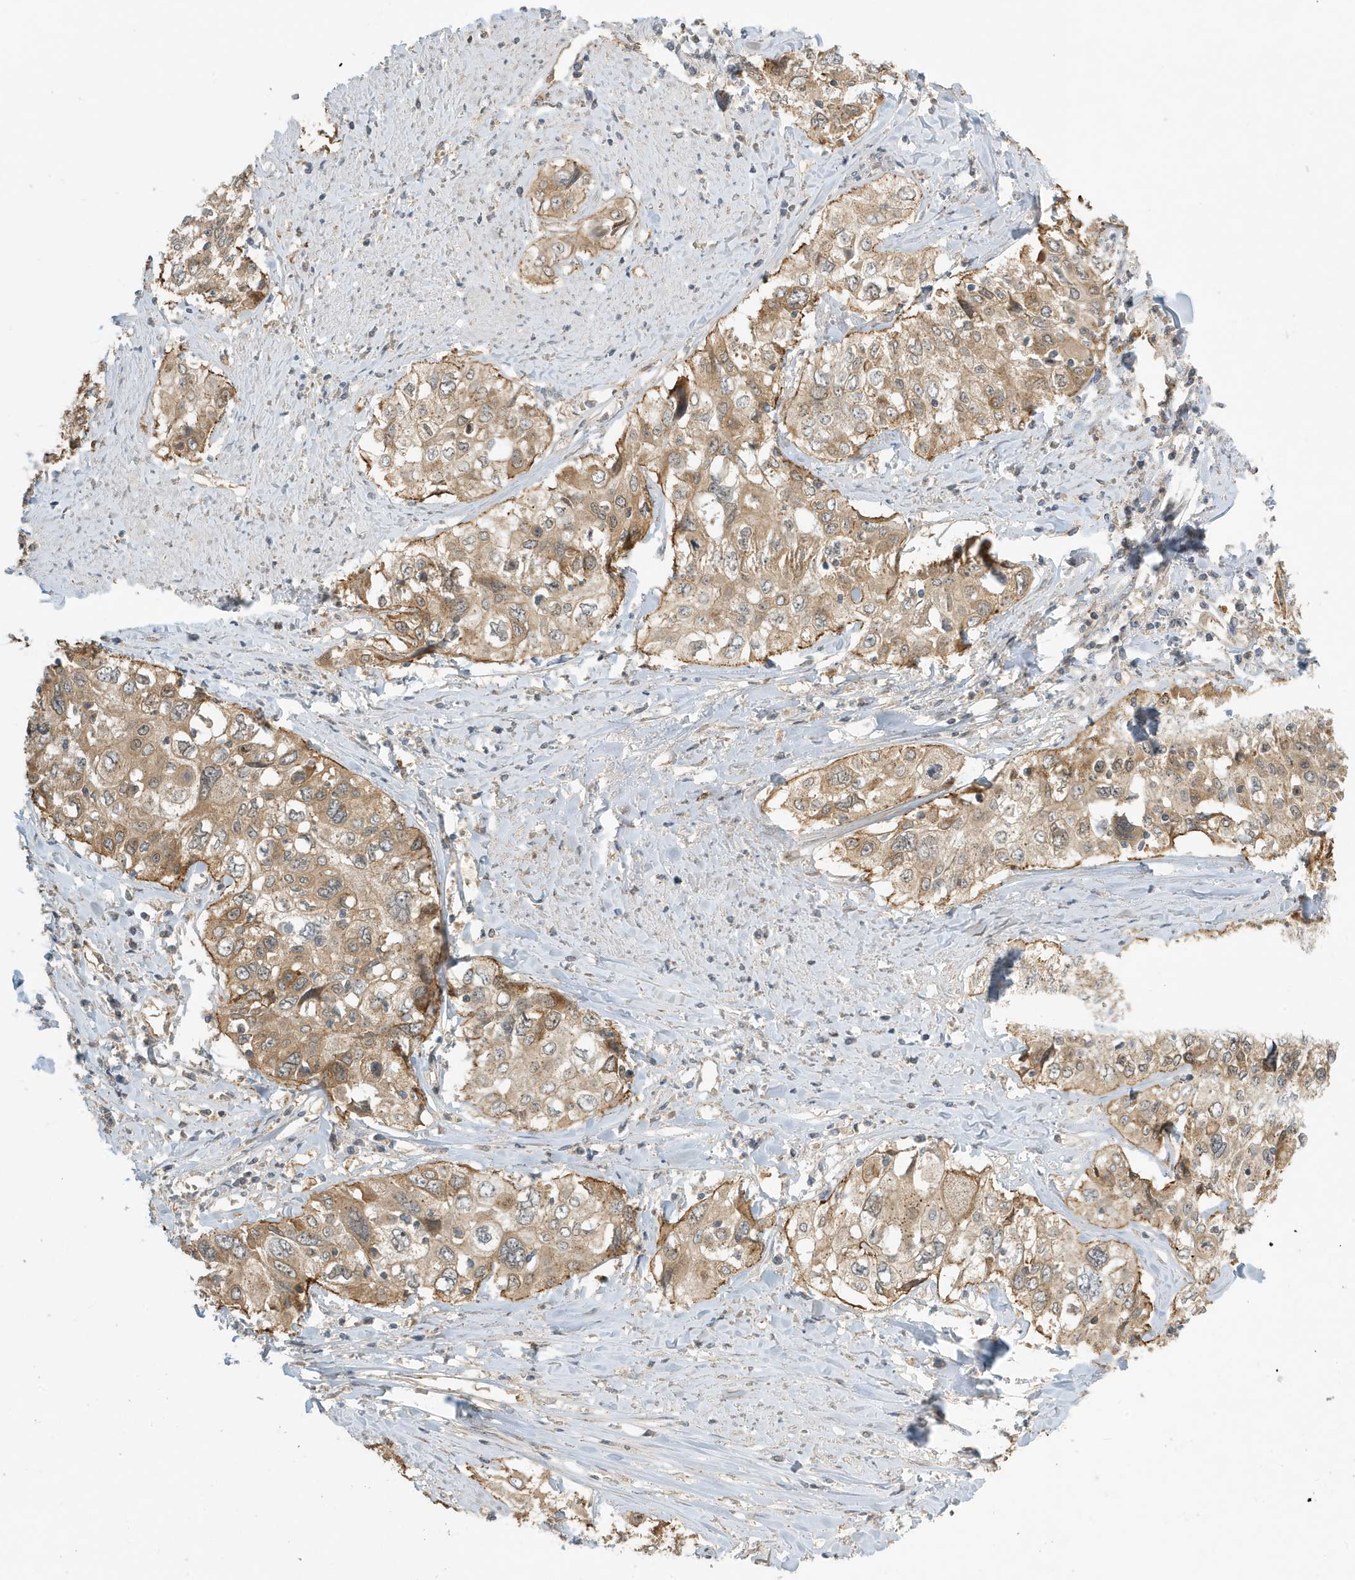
{"staining": {"intensity": "moderate", "quantity": ">75%", "location": "cytoplasmic/membranous"}, "tissue": "cervical cancer", "cell_type": "Tumor cells", "image_type": "cancer", "snomed": [{"axis": "morphology", "description": "Squamous cell carcinoma, NOS"}, {"axis": "topography", "description": "Cervix"}], "caption": "Immunohistochemistry (DAB (3,3'-diaminobenzidine)) staining of human cervical cancer (squamous cell carcinoma) demonstrates moderate cytoplasmic/membranous protein positivity in approximately >75% of tumor cells. (IHC, brightfield microscopy, high magnification).", "gene": "FYCO1", "patient": {"sex": "female", "age": 31}}